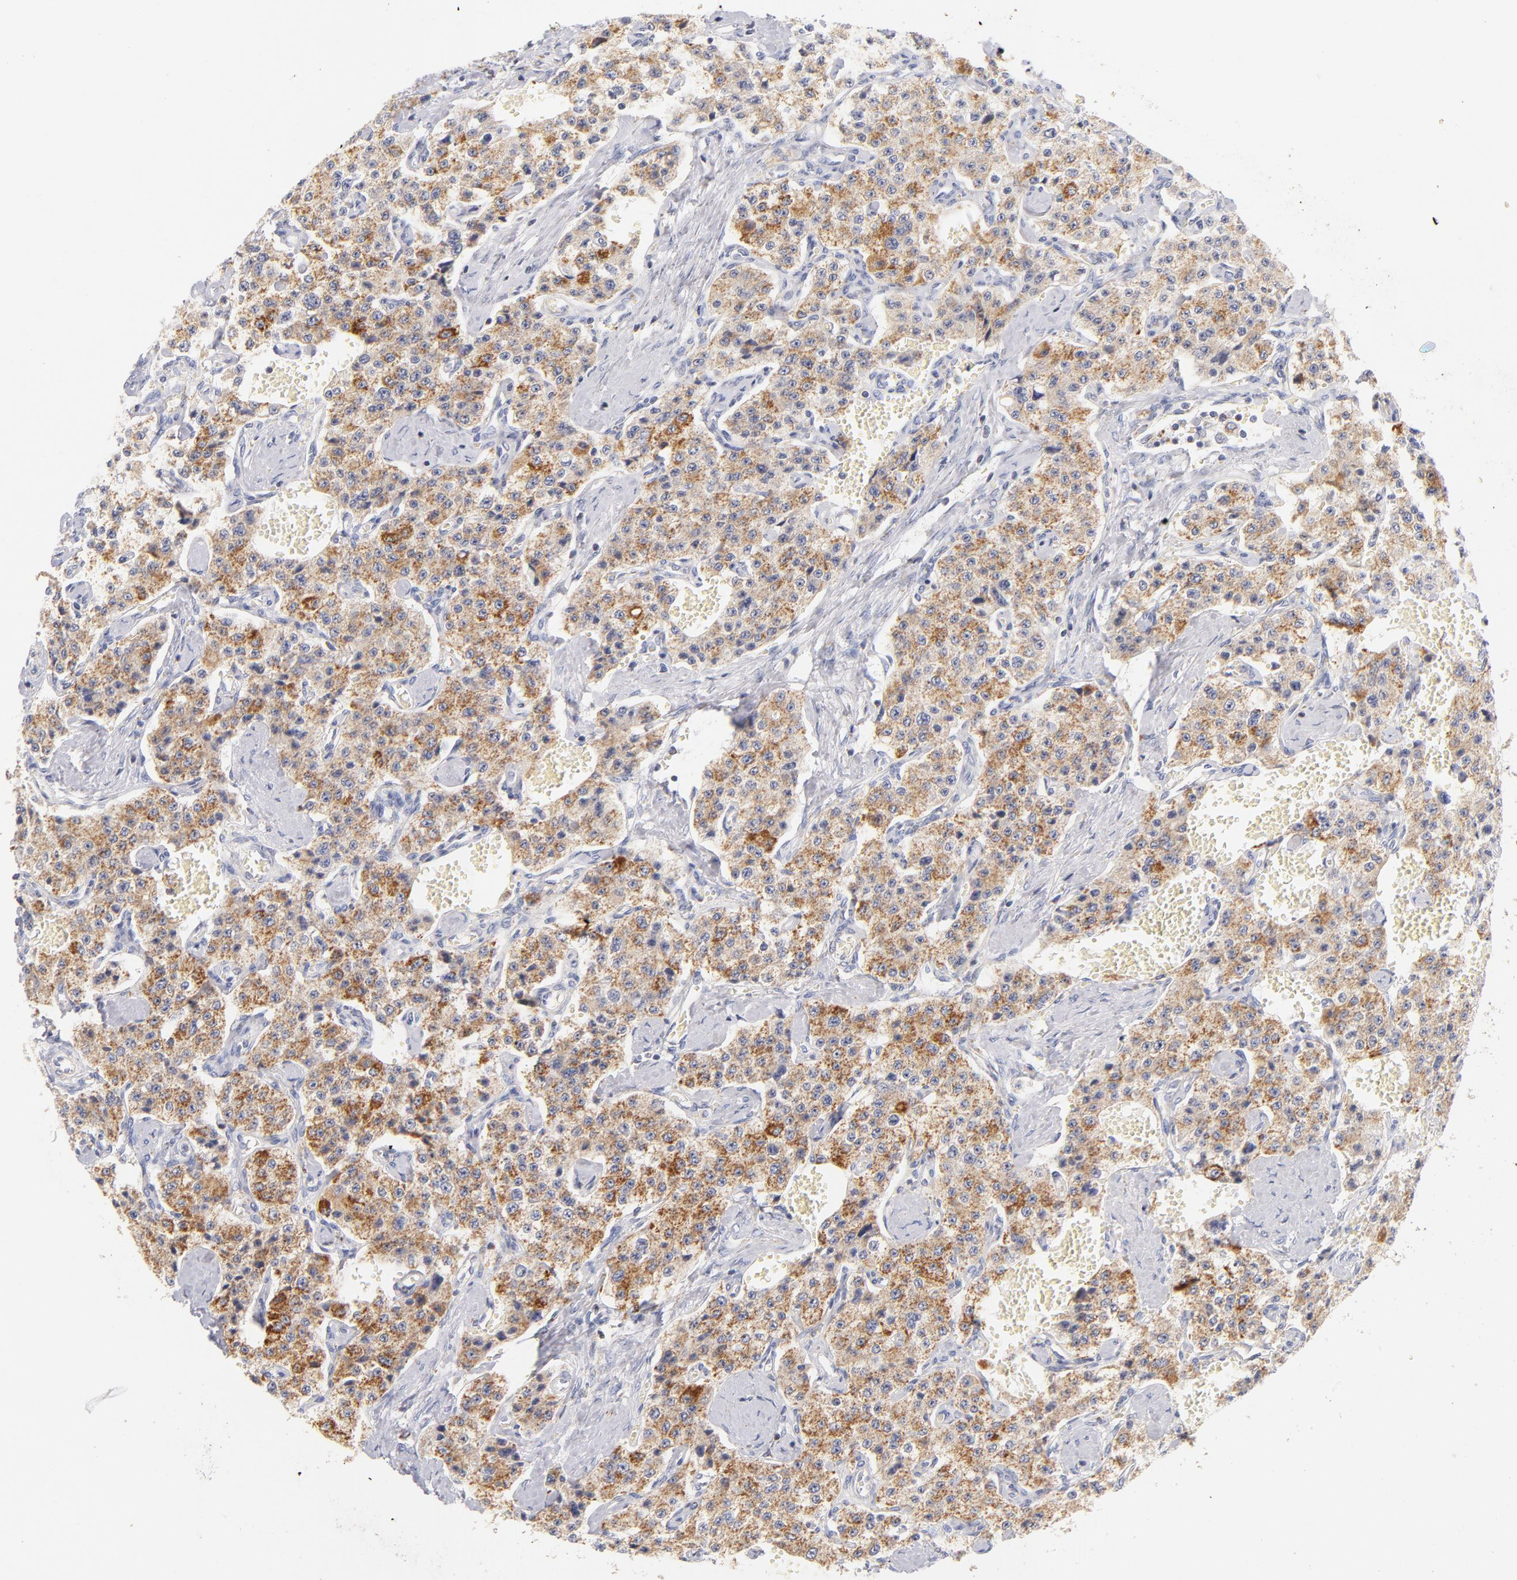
{"staining": {"intensity": "moderate", "quantity": ">75%", "location": "cytoplasmic/membranous"}, "tissue": "carcinoid", "cell_type": "Tumor cells", "image_type": "cancer", "snomed": [{"axis": "morphology", "description": "Carcinoid, malignant, NOS"}, {"axis": "topography", "description": "Small intestine"}], "caption": "Protein staining displays moderate cytoplasmic/membranous staining in approximately >75% of tumor cells in carcinoid.", "gene": "AIFM1", "patient": {"sex": "male", "age": 52}}